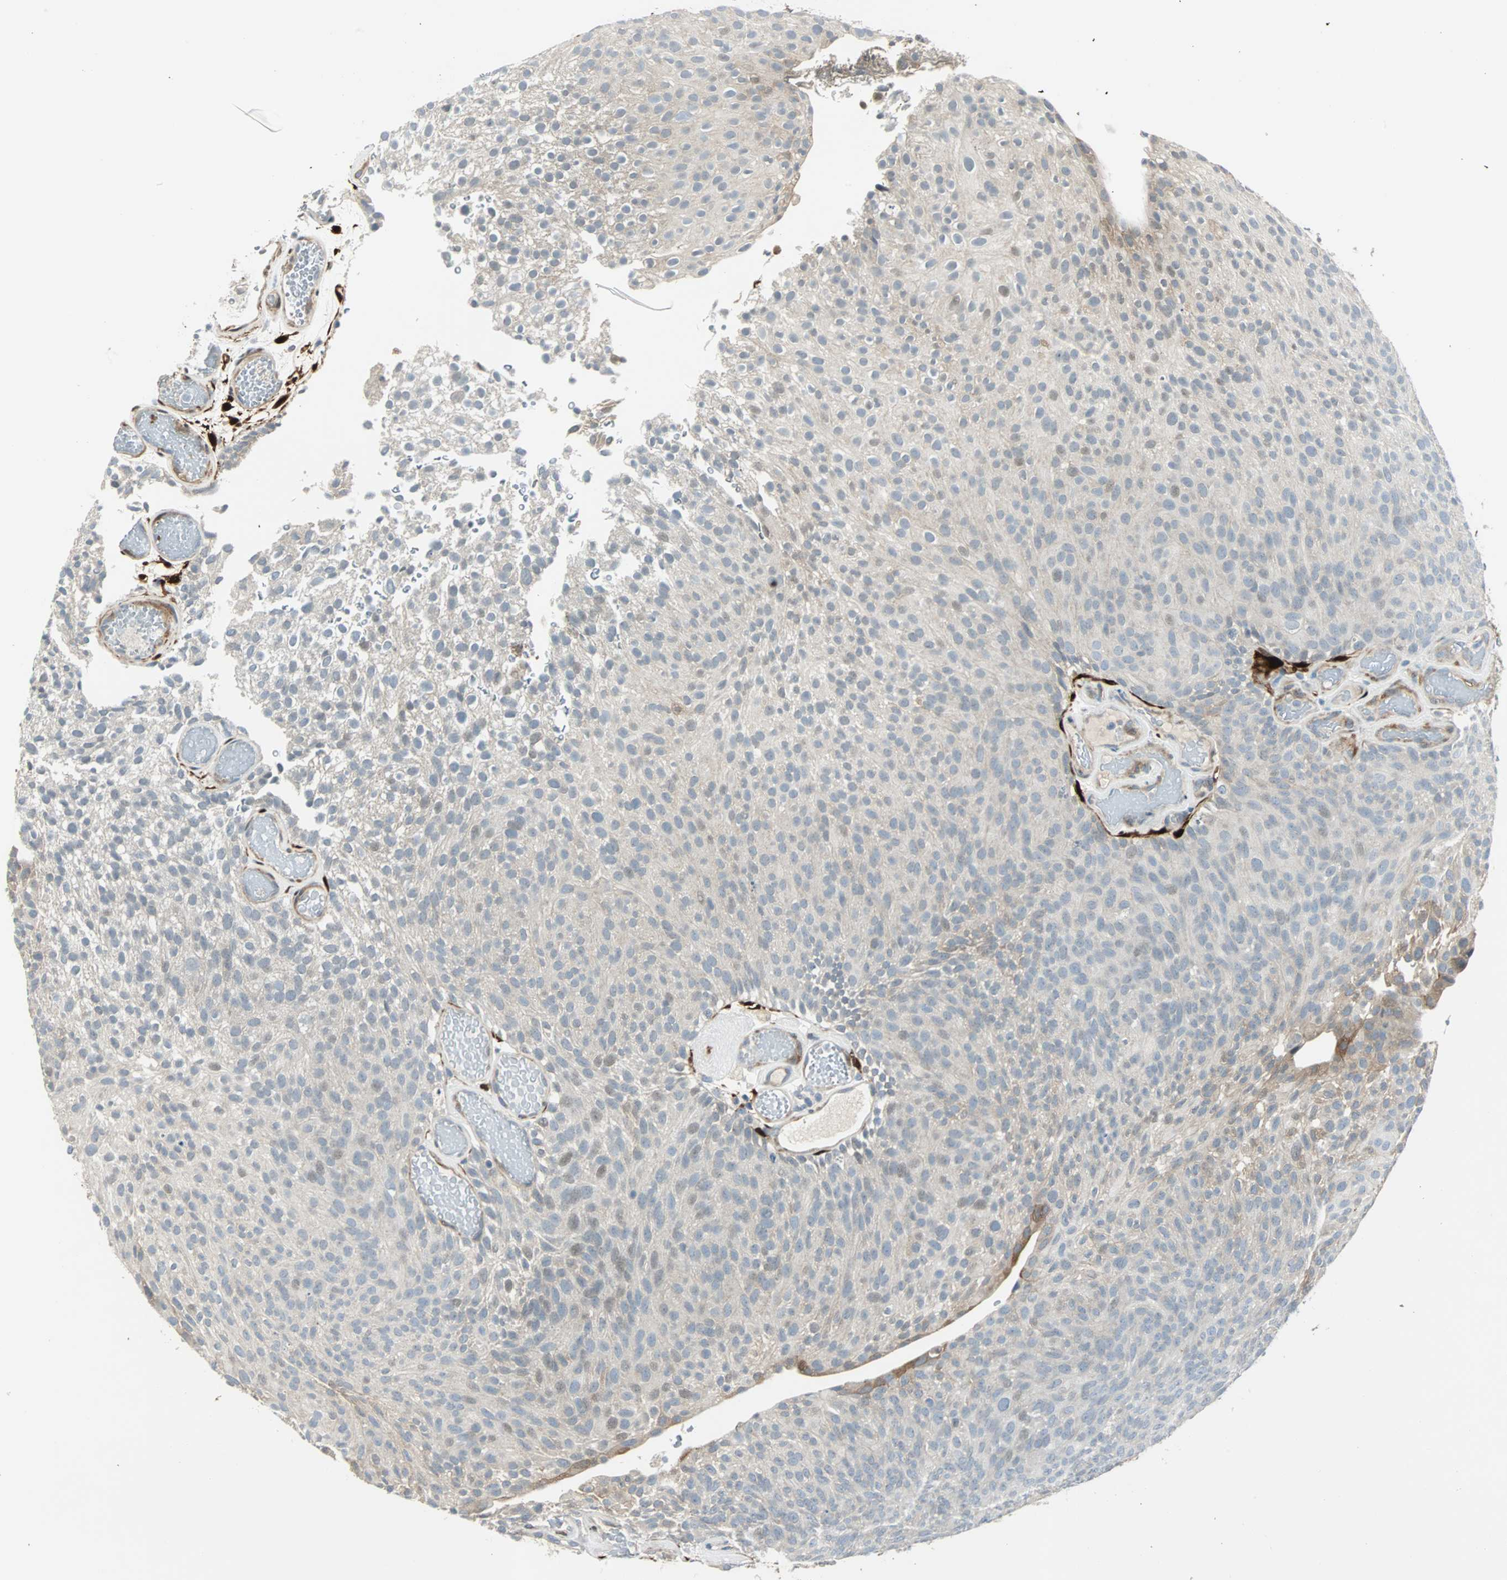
{"staining": {"intensity": "weak", "quantity": "<25%", "location": "cytoplasmic/membranous"}, "tissue": "urothelial cancer", "cell_type": "Tumor cells", "image_type": "cancer", "snomed": [{"axis": "morphology", "description": "Urothelial carcinoma, Low grade"}, {"axis": "topography", "description": "Urinary bladder"}], "caption": "Urothelial carcinoma (low-grade) was stained to show a protein in brown. There is no significant staining in tumor cells. The staining is performed using DAB brown chromogen with nuclei counter-stained in using hematoxylin.", "gene": "FHL2", "patient": {"sex": "male", "age": 78}}